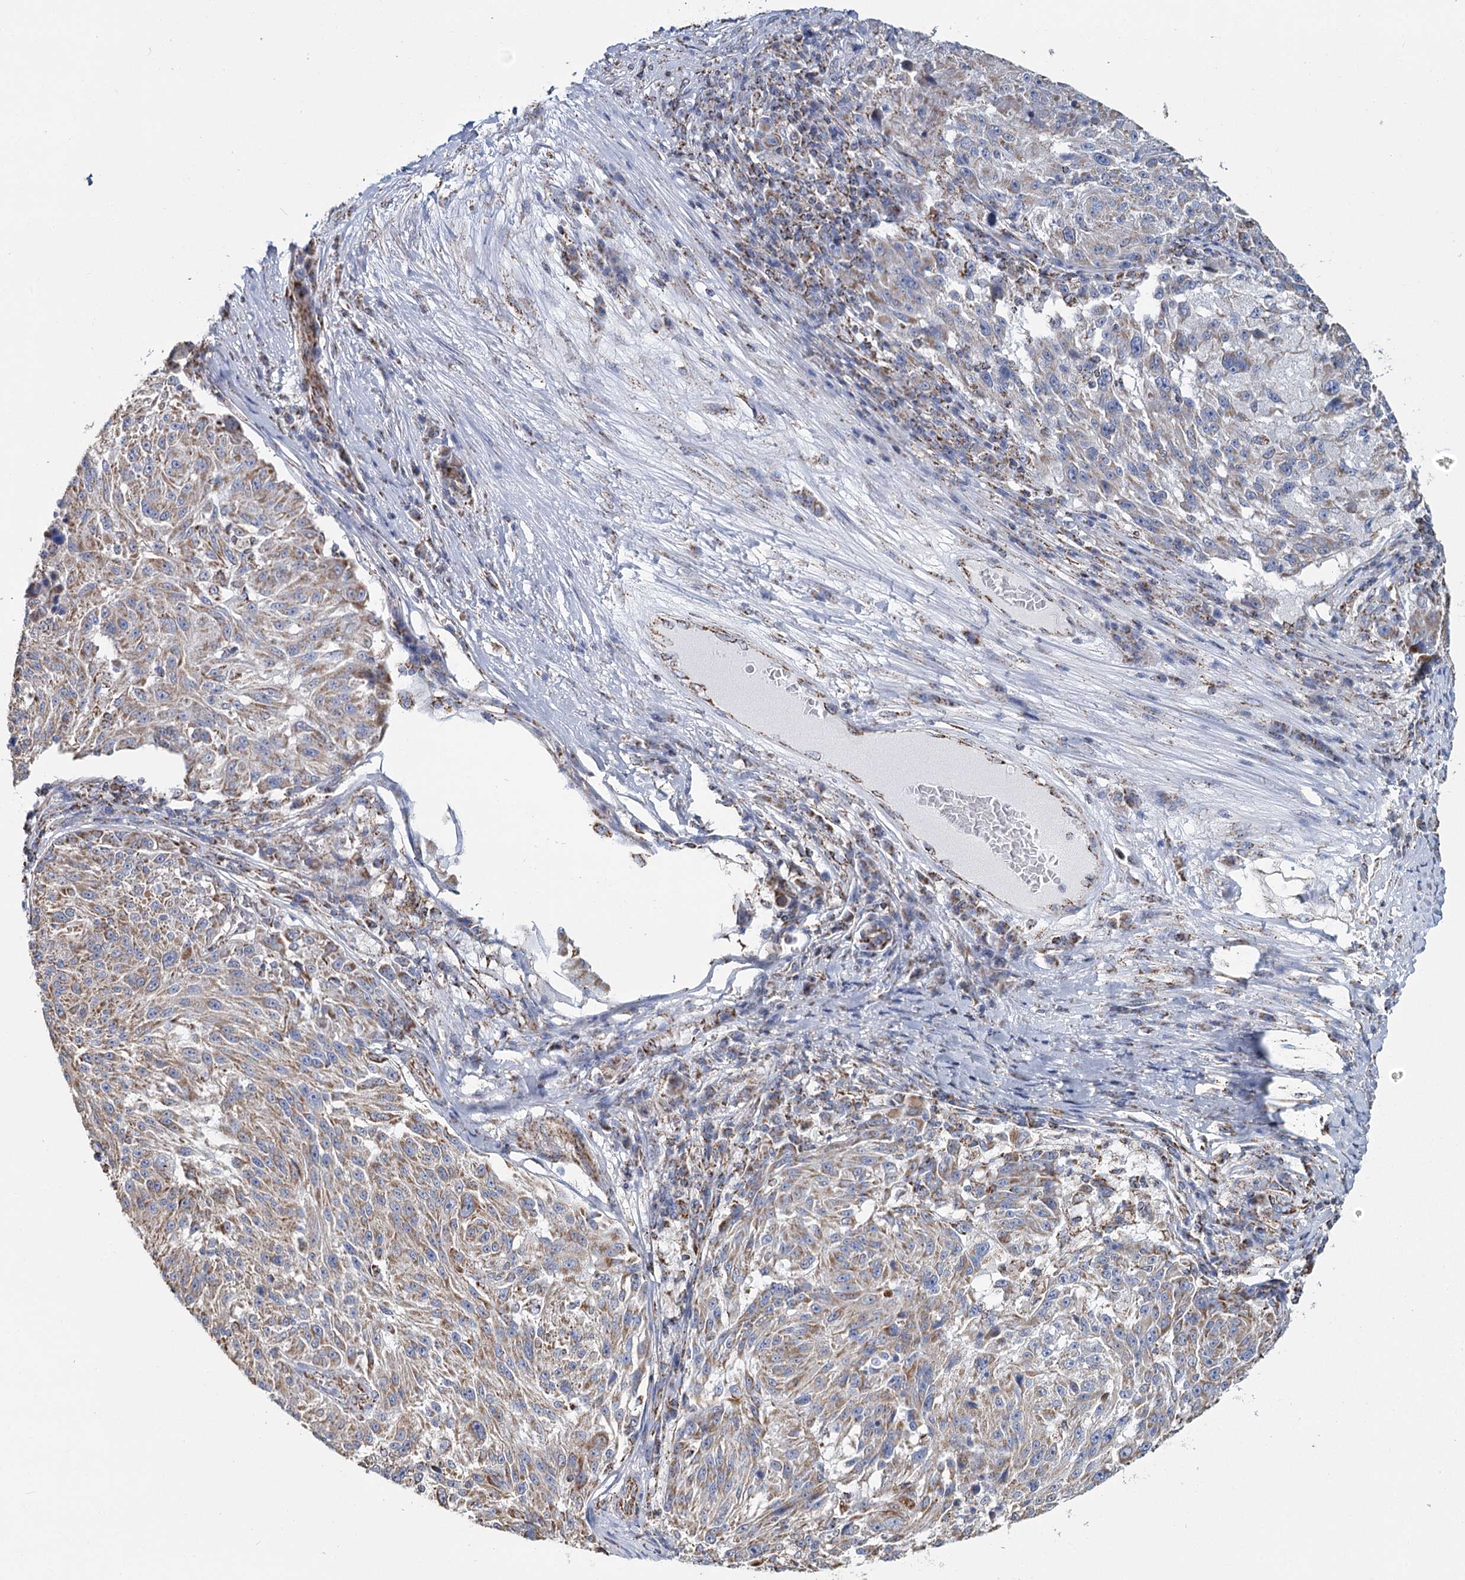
{"staining": {"intensity": "weak", "quantity": "25%-75%", "location": "cytoplasmic/membranous"}, "tissue": "melanoma", "cell_type": "Tumor cells", "image_type": "cancer", "snomed": [{"axis": "morphology", "description": "Malignant melanoma, NOS"}, {"axis": "topography", "description": "Skin"}], "caption": "Human malignant melanoma stained for a protein (brown) displays weak cytoplasmic/membranous positive expression in approximately 25%-75% of tumor cells.", "gene": "MRPL44", "patient": {"sex": "male", "age": 53}}